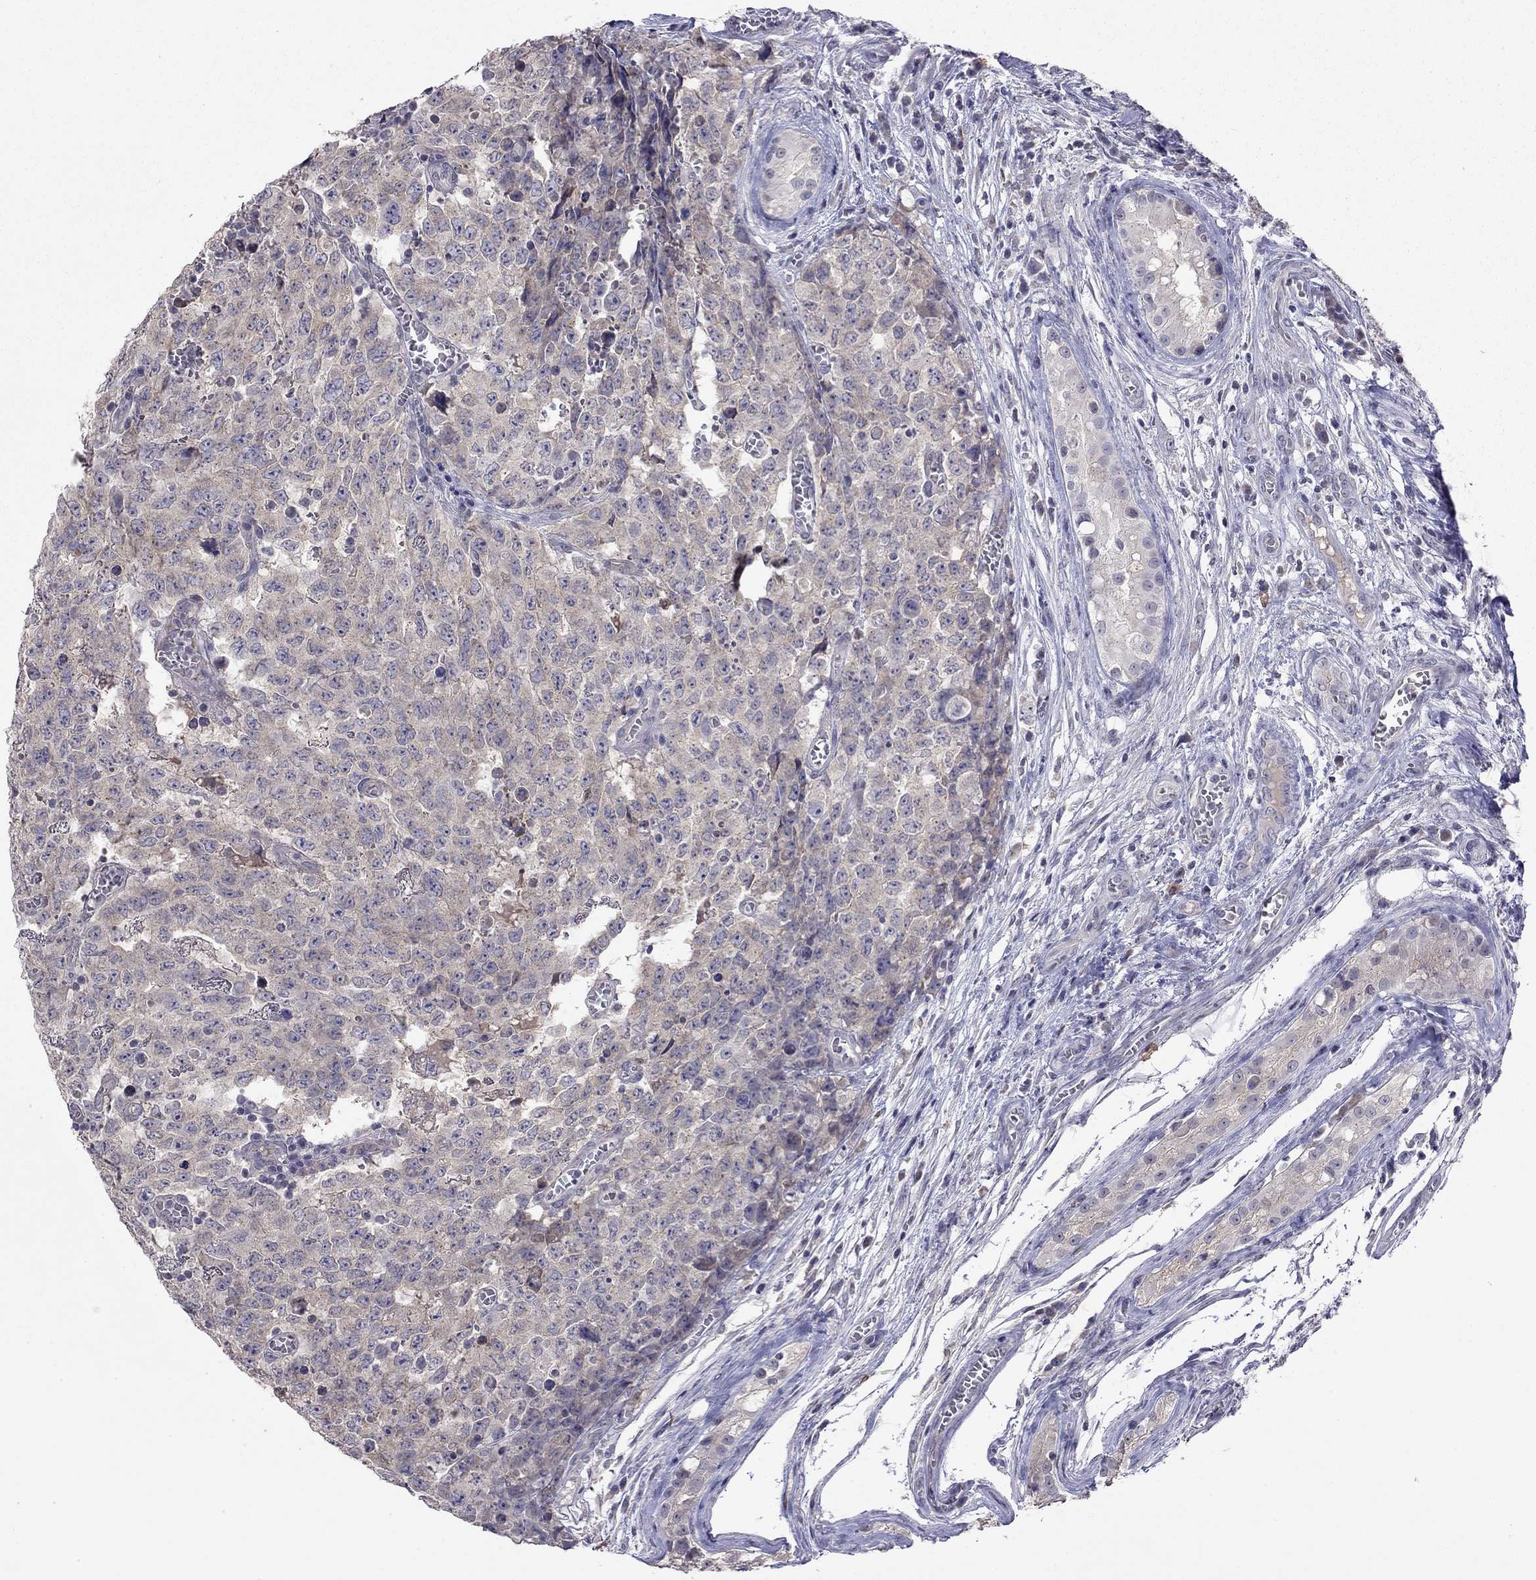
{"staining": {"intensity": "weak", "quantity": "<25%", "location": "cytoplasmic/membranous"}, "tissue": "testis cancer", "cell_type": "Tumor cells", "image_type": "cancer", "snomed": [{"axis": "morphology", "description": "Carcinoma, Embryonal, NOS"}, {"axis": "topography", "description": "Testis"}], "caption": "The immunohistochemistry (IHC) photomicrograph has no significant expression in tumor cells of testis cancer tissue.", "gene": "WNK3", "patient": {"sex": "male", "age": 23}}